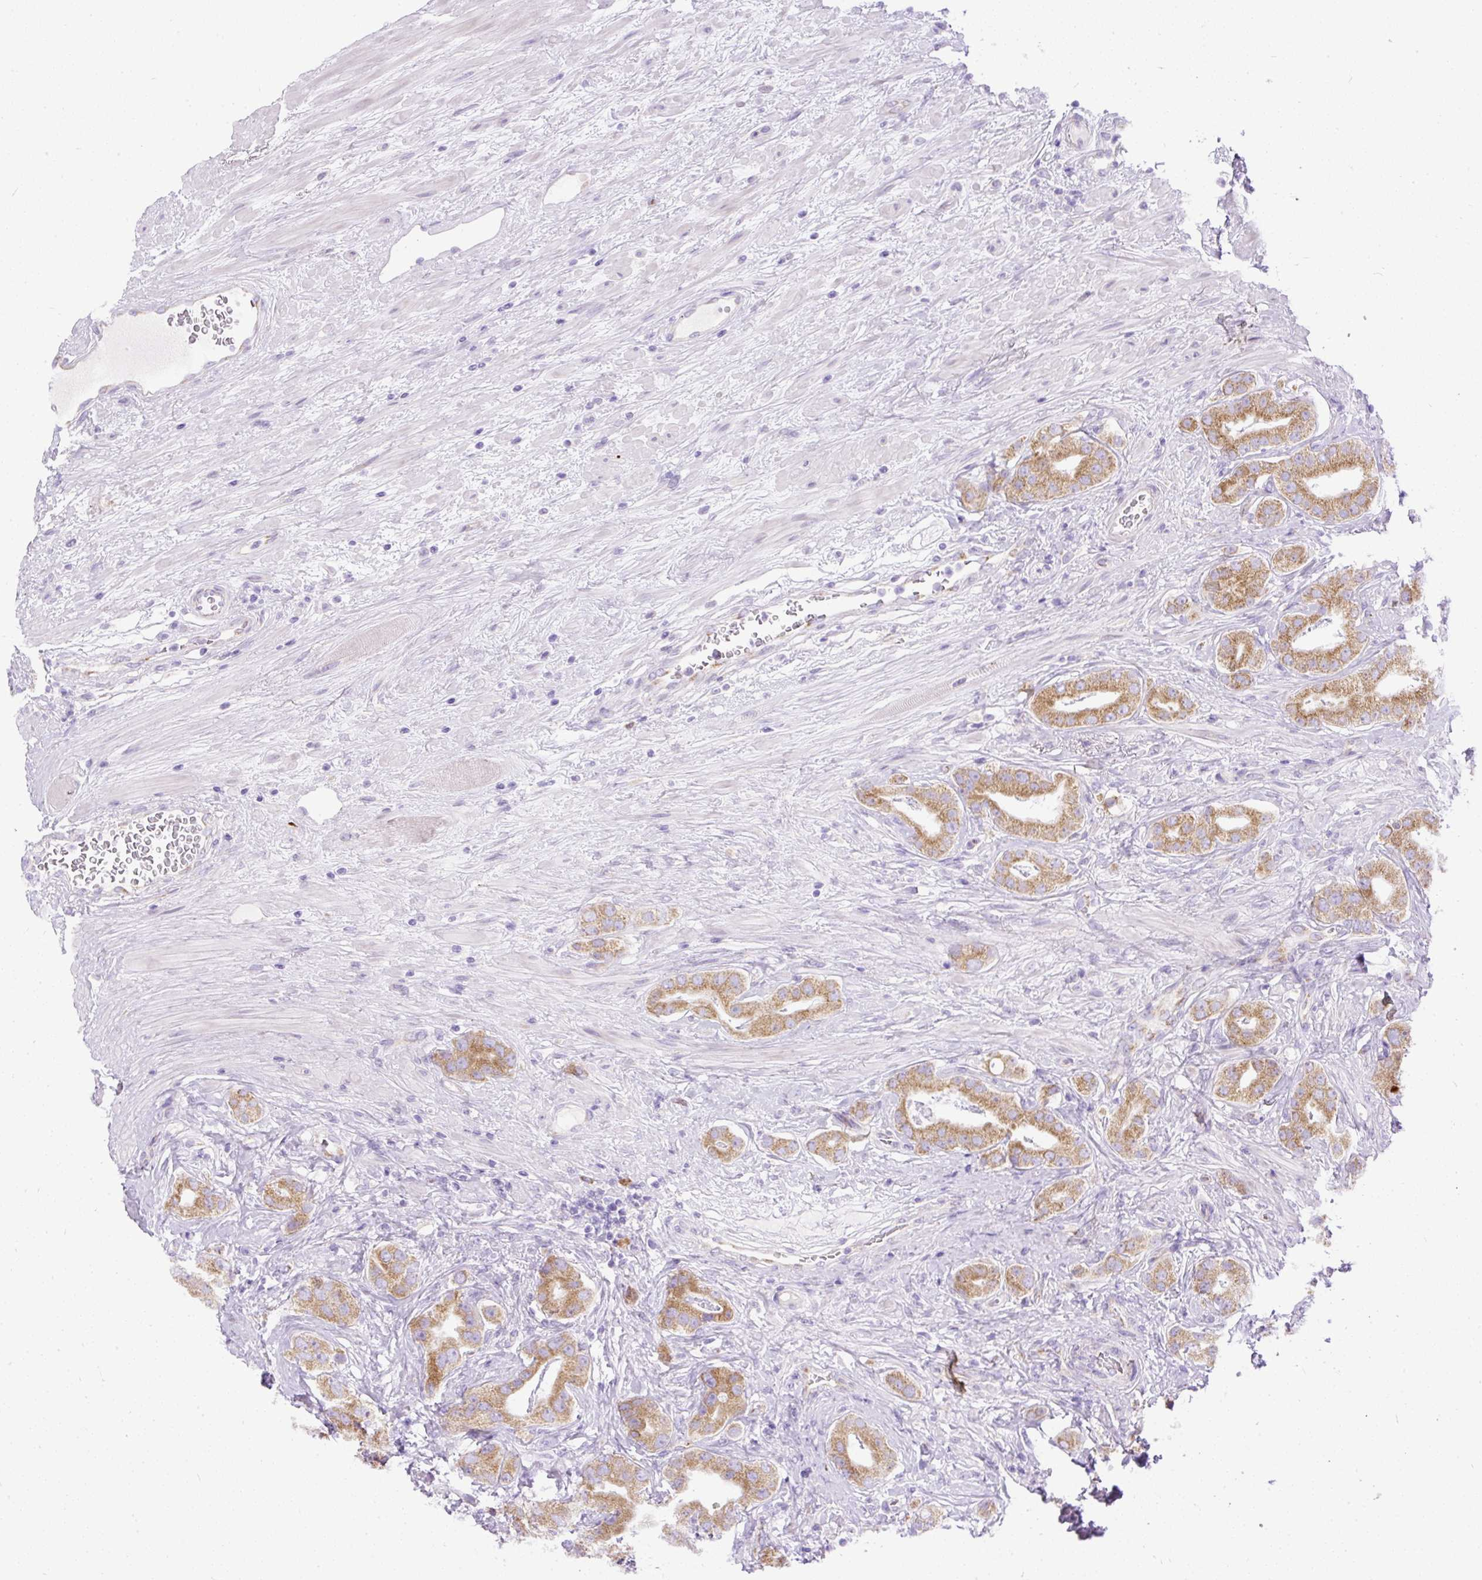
{"staining": {"intensity": "moderate", "quantity": ">75%", "location": "cytoplasmic/membranous"}, "tissue": "prostate cancer", "cell_type": "Tumor cells", "image_type": "cancer", "snomed": [{"axis": "morphology", "description": "Adenocarcinoma, High grade"}, {"axis": "topography", "description": "Prostate"}], "caption": "The immunohistochemical stain labels moderate cytoplasmic/membranous expression in tumor cells of prostate cancer tissue.", "gene": "SYBU", "patient": {"sex": "male", "age": 63}}